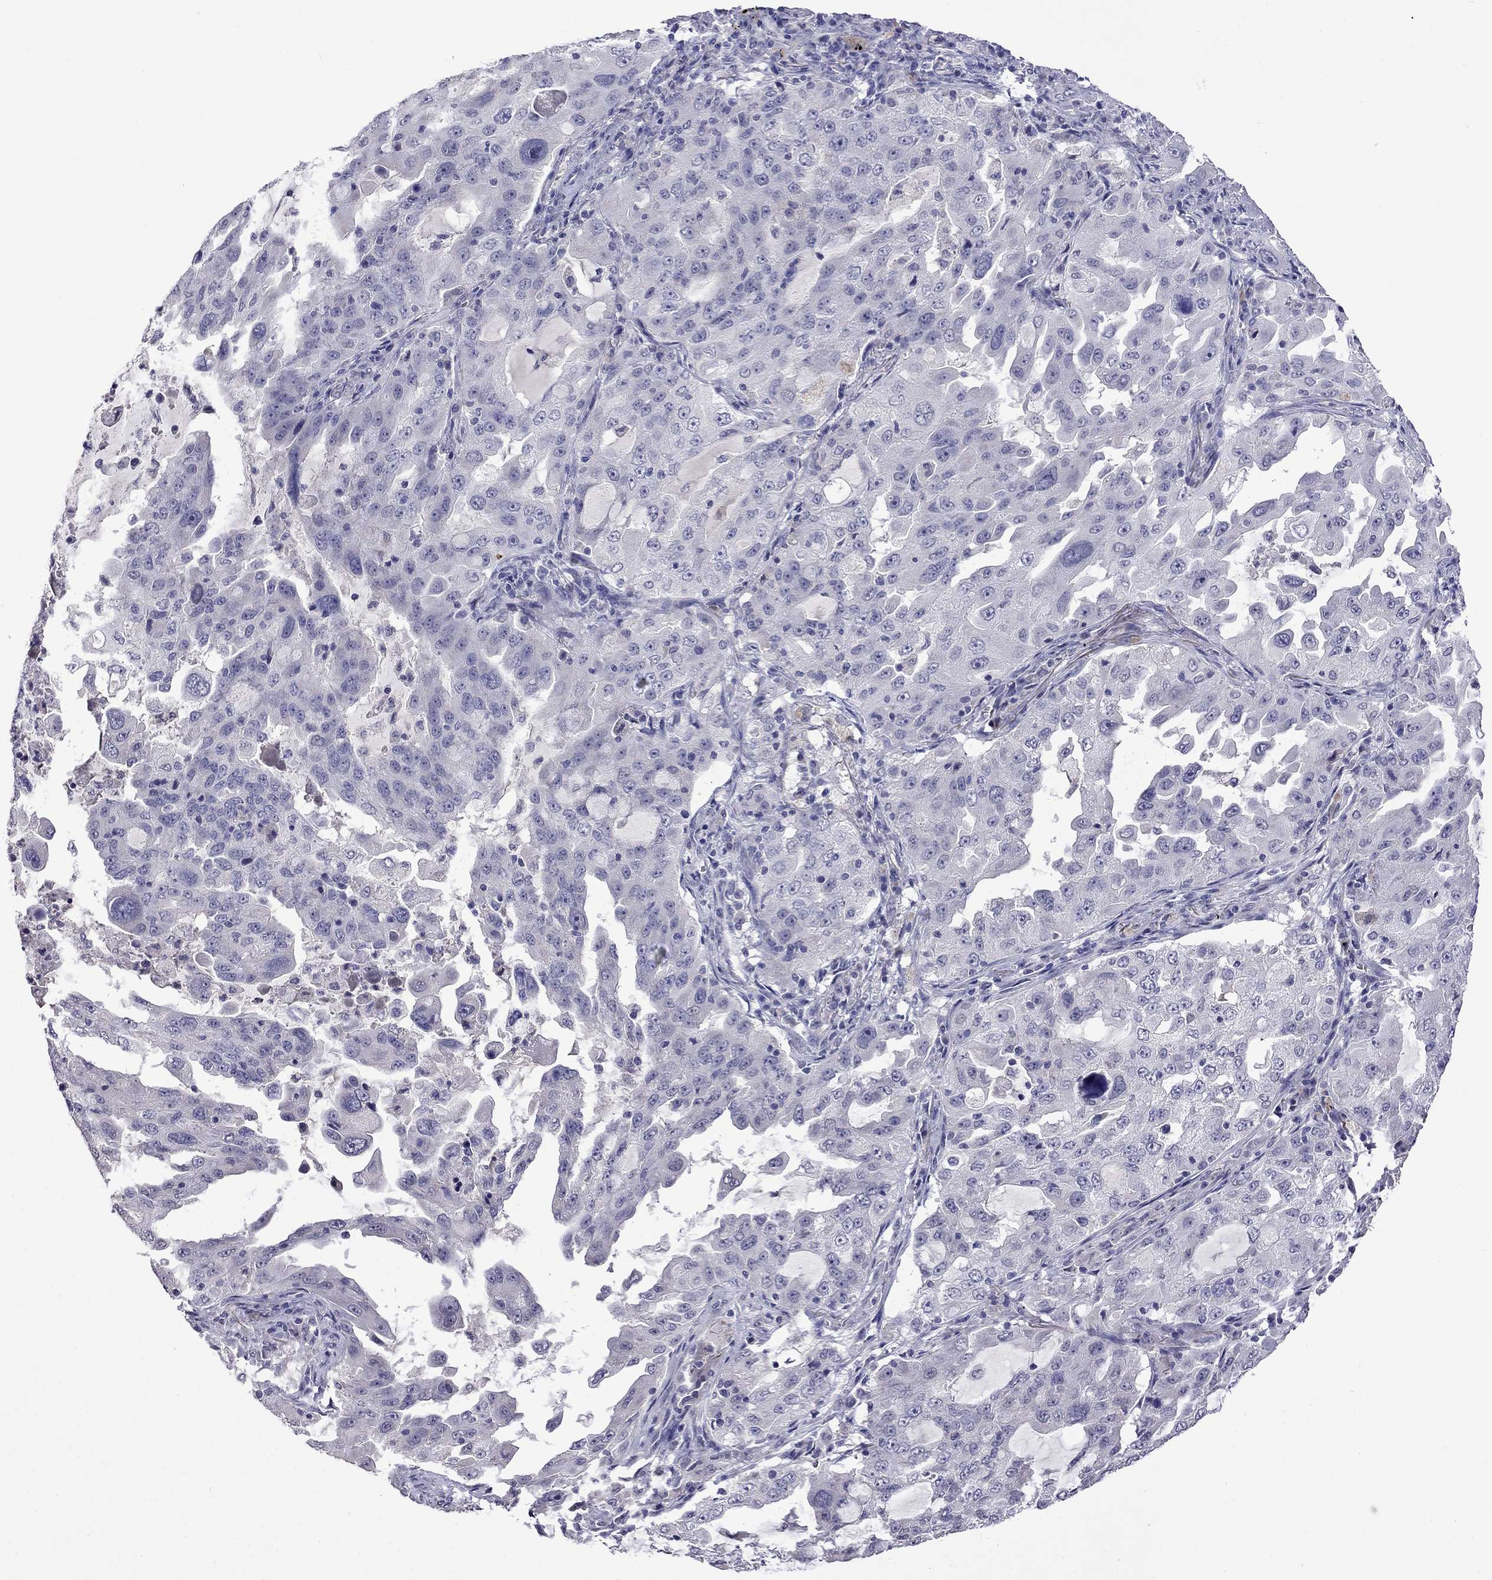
{"staining": {"intensity": "negative", "quantity": "none", "location": "none"}, "tissue": "lung cancer", "cell_type": "Tumor cells", "image_type": "cancer", "snomed": [{"axis": "morphology", "description": "Adenocarcinoma, NOS"}, {"axis": "topography", "description": "Lung"}], "caption": "Tumor cells are negative for brown protein staining in lung cancer.", "gene": "STAR", "patient": {"sex": "female", "age": 61}}